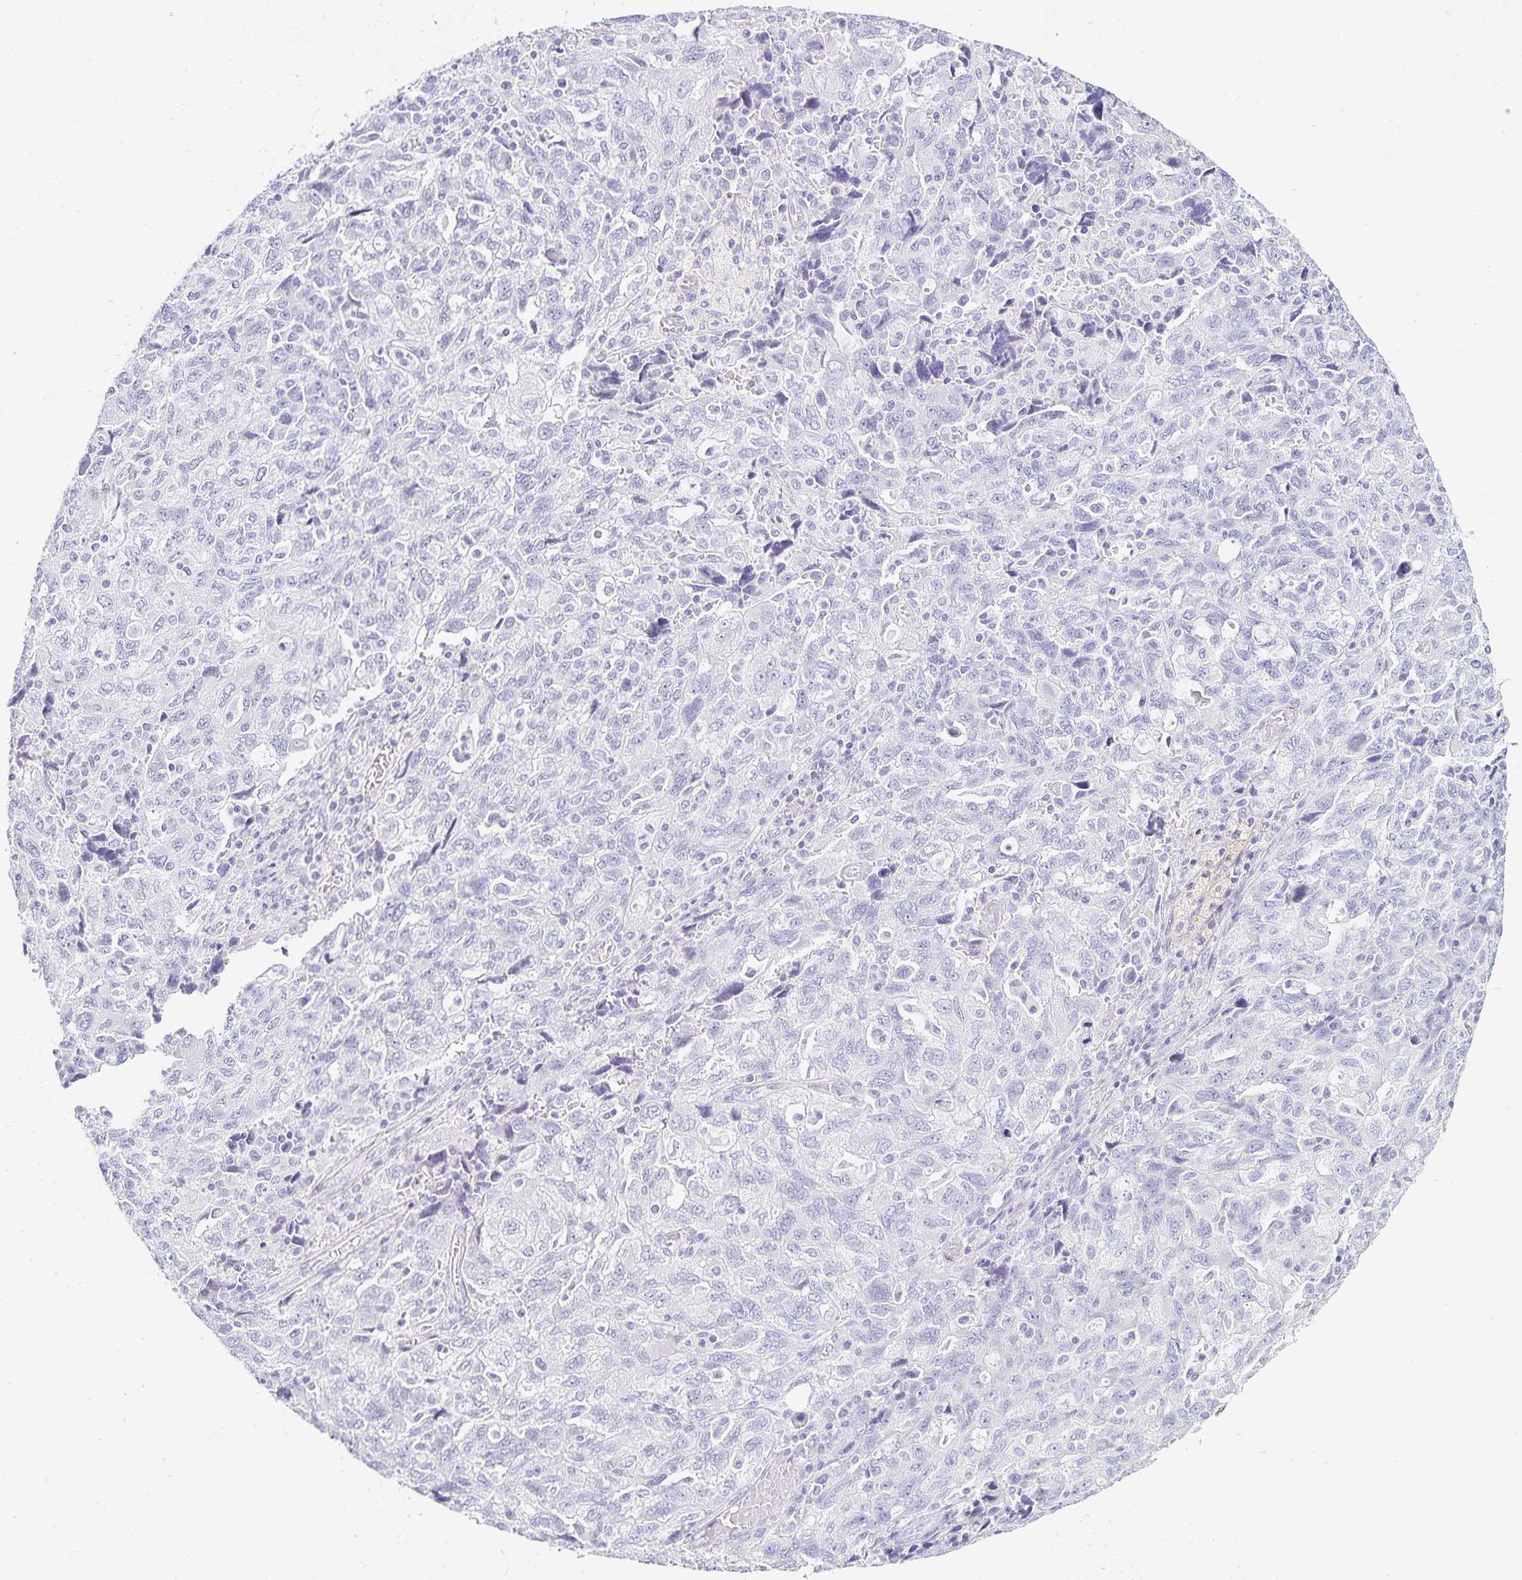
{"staining": {"intensity": "negative", "quantity": "none", "location": "none"}, "tissue": "ovarian cancer", "cell_type": "Tumor cells", "image_type": "cancer", "snomed": [{"axis": "morphology", "description": "Carcinoma, NOS"}, {"axis": "morphology", "description": "Cystadenocarcinoma, serous, NOS"}, {"axis": "topography", "description": "Ovary"}], "caption": "Ovarian carcinoma was stained to show a protein in brown. There is no significant expression in tumor cells. (DAB (3,3'-diaminobenzidine) immunohistochemistry with hematoxylin counter stain).", "gene": "GP2", "patient": {"sex": "female", "age": 69}}